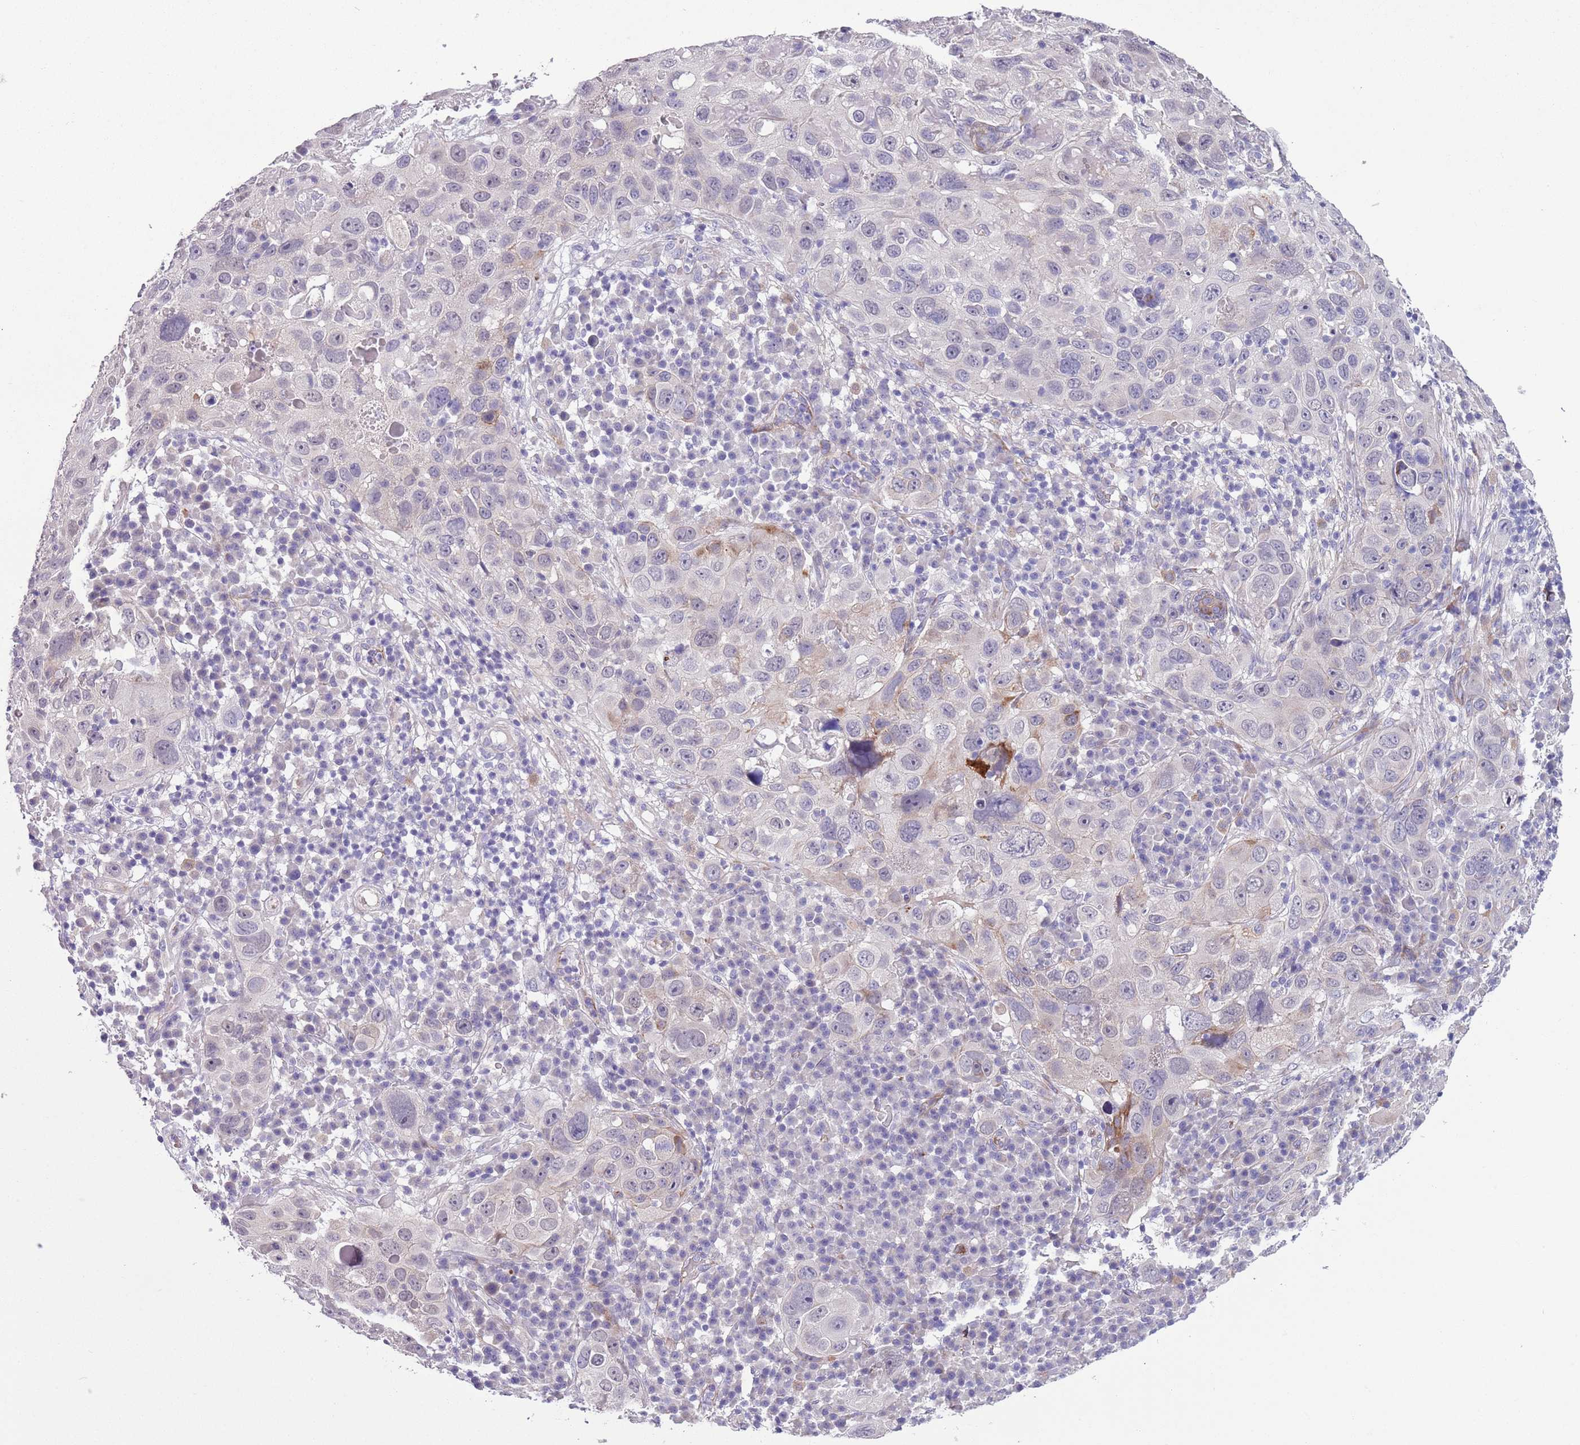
{"staining": {"intensity": "negative", "quantity": "none", "location": "none"}, "tissue": "skin cancer", "cell_type": "Tumor cells", "image_type": "cancer", "snomed": [{"axis": "morphology", "description": "Squamous cell carcinoma in situ, NOS"}, {"axis": "morphology", "description": "Squamous cell carcinoma, NOS"}, {"axis": "topography", "description": "Skin"}], "caption": "High magnification brightfield microscopy of skin squamous cell carcinoma in situ stained with DAB (brown) and counterstained with hematoxylin (blue): tumor cells show no significant positivity.", "gene": "MRPL32", "patient": {"sex": "male", "age": 93}}